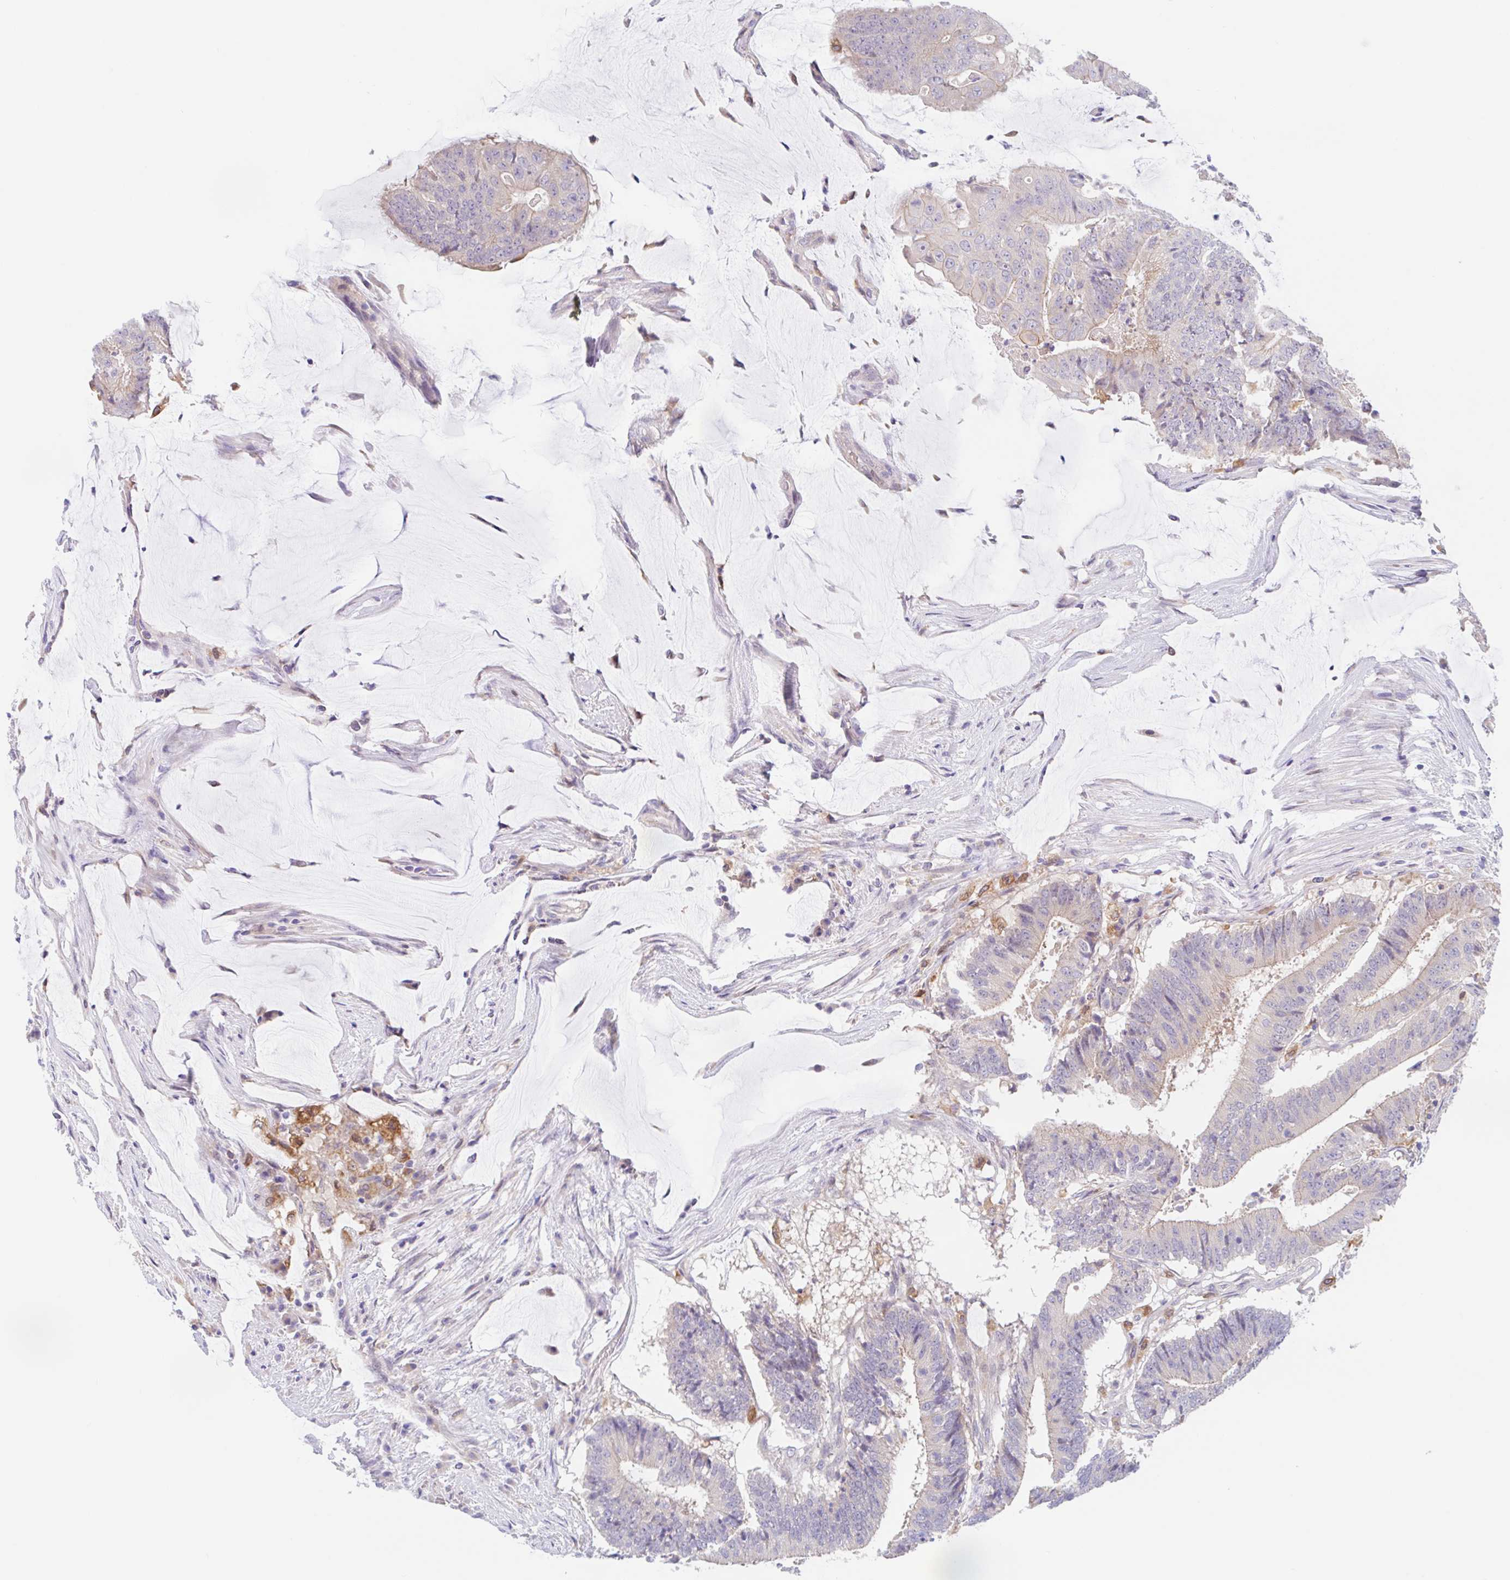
{"staining": {"intensity": "weak", "quantity": "<25%", "location": "cytoplasmic/membranous"}, "tissue": "colorectal cancer", "cell_type": "Tumor cells", "image_type": "cancer", "snomed": [{"axis": "morphology", "description": "Adenocarcinoma, NOS"}, {"axis": "topography", "description": "Colon"}], "caption": "Immunohistochemical staining of colorectal adenocarcinoma shows no significant staining in tumor cells.", "gene": "TMEM86A", "patient": {"sex": "female", "age": 43}}